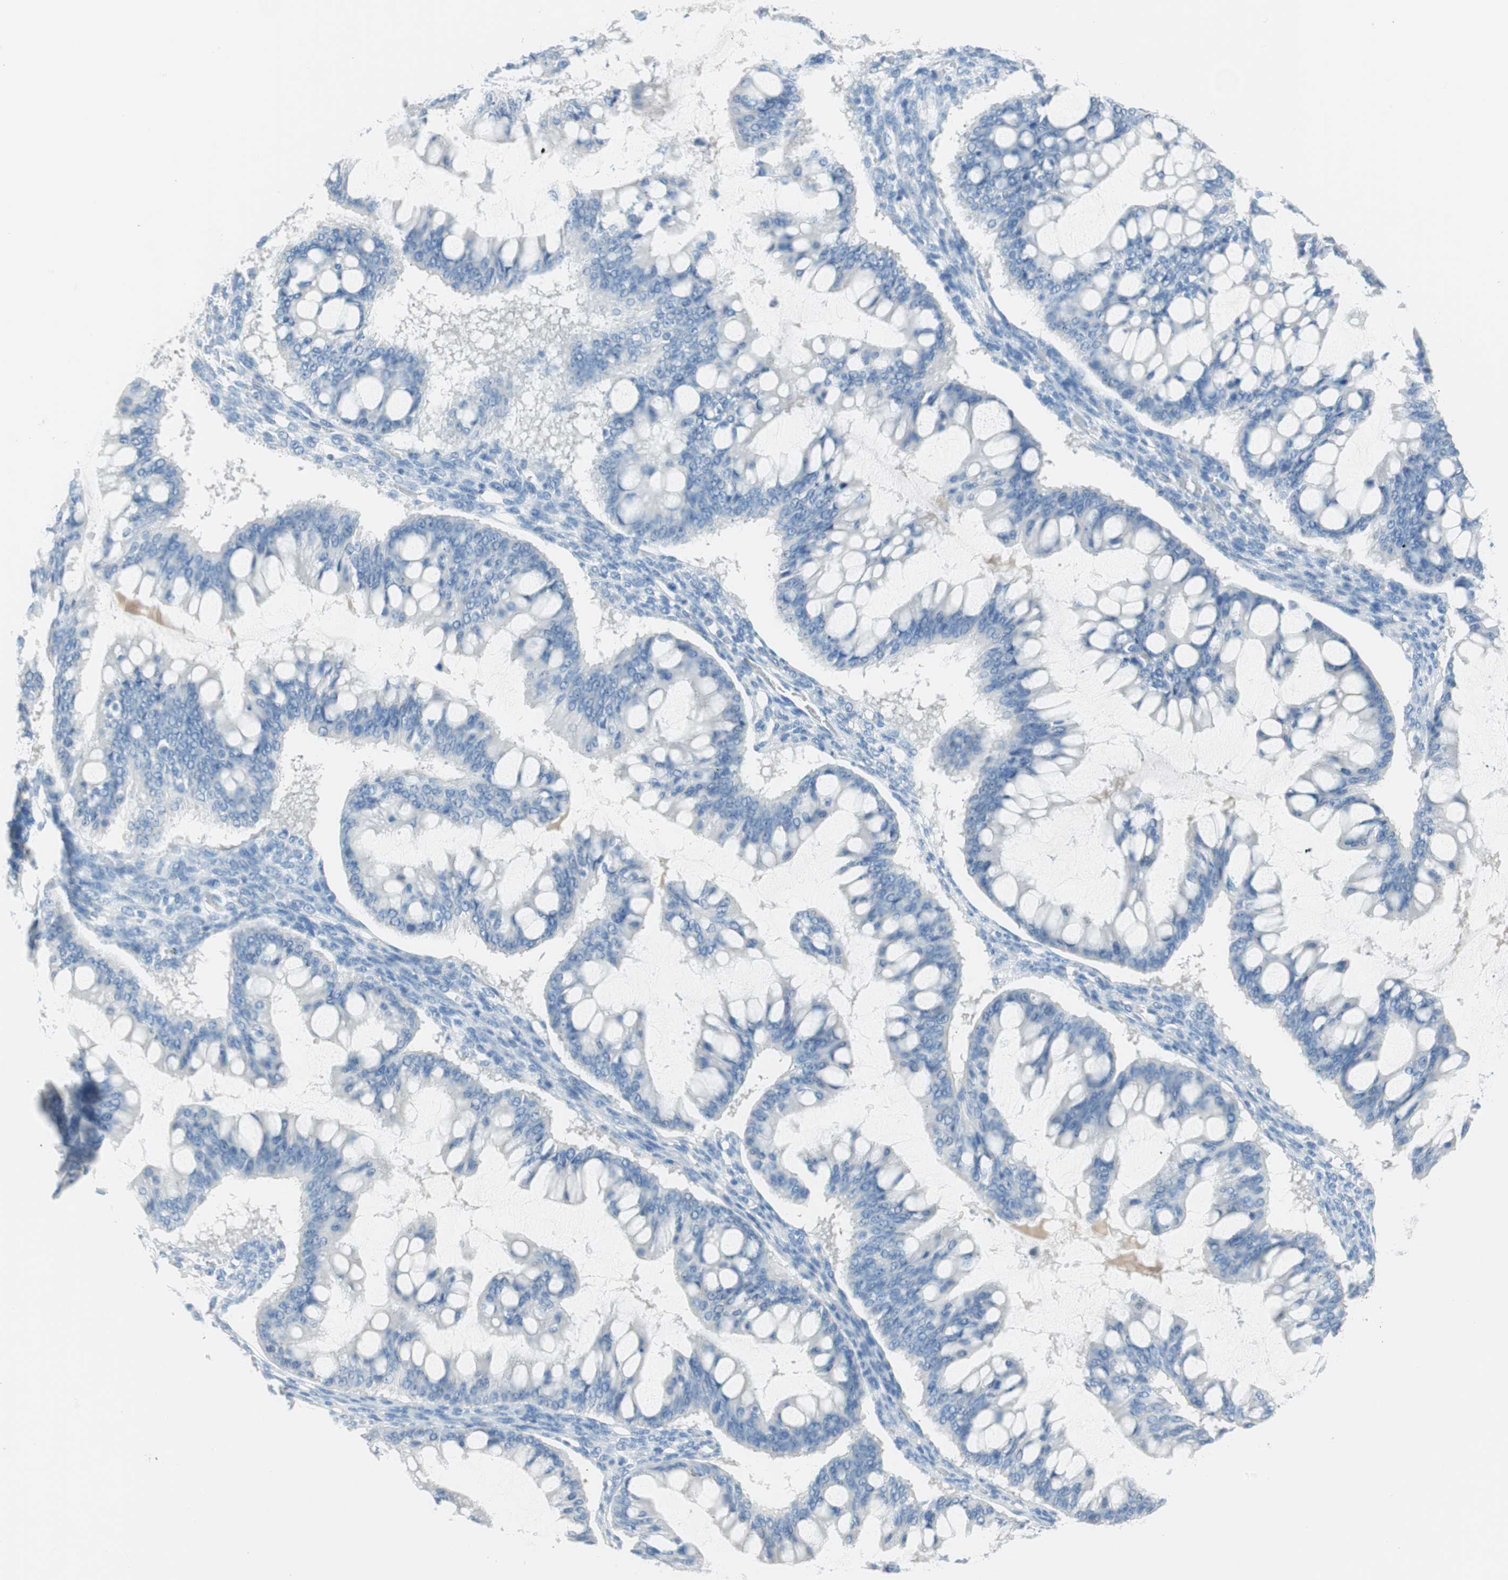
{"staining": {"intensity": "negative", "quantity": "none", "location": "none"}, "tissue": "ovarian cancer", "cell_type": "Tumor cells", "image_type": "cancer", "snomed": [{"axis": "morphology", "description": "Cystadenocarcinoma, mucinous, NOS"}, {"axis": "topography", "description": "Ovary"}], "caption": "High magnification brightfield microscopy of mucinous cystadenocarcinoma (ovarian) stained with DAB (brown) and counterstained with hematoxylin (blue): tumor cells show no significant expression.", "gene": "TNFRSF13C", "patient": {"sex": "female", "age": 73}}